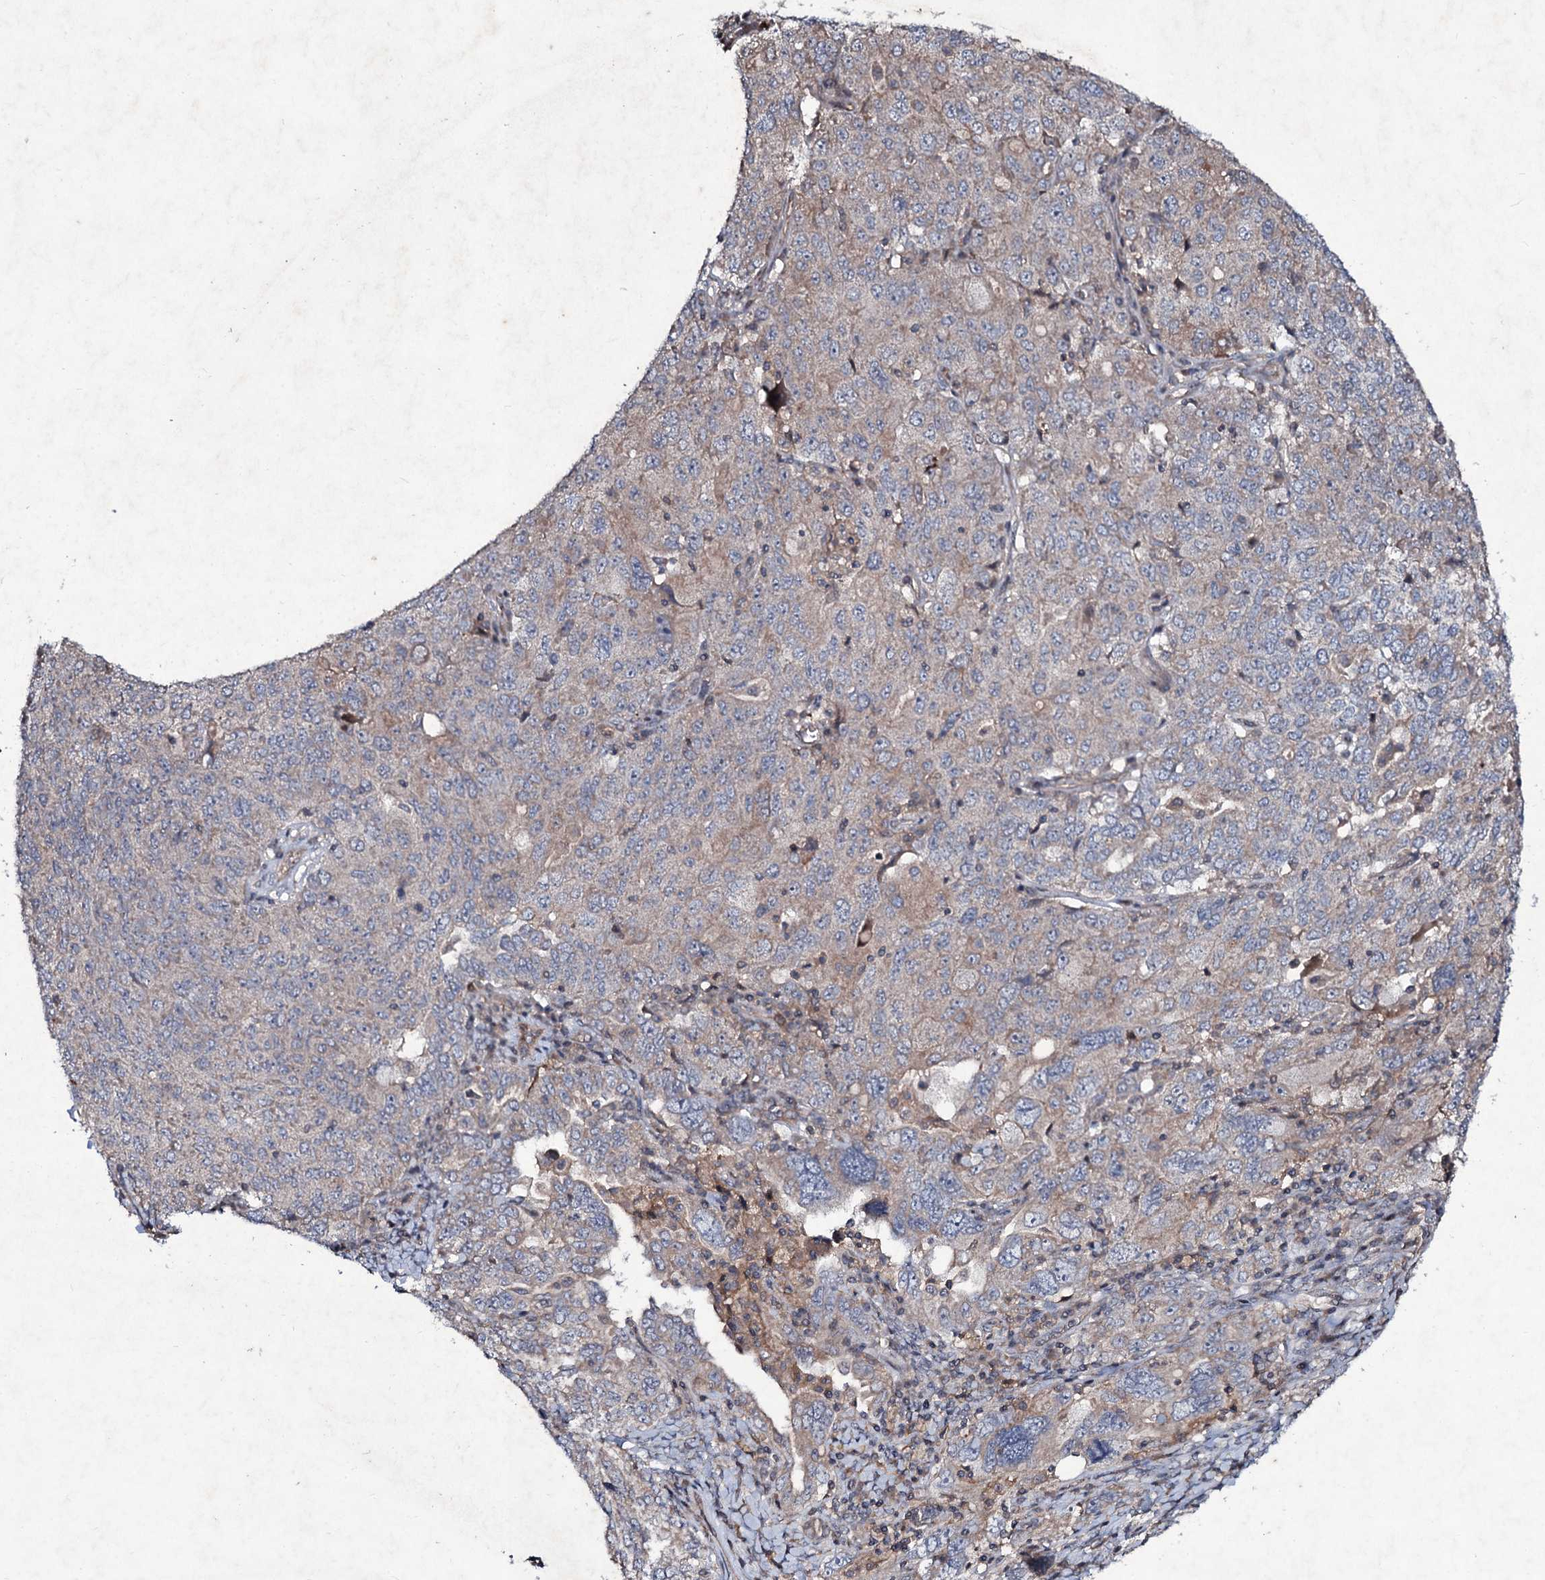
{"staining": {"intensity": "weak", "quantity": "25%-75%", "location": "cytoplasmic/membranous"}, "tissue": "ovarian cancer", "cell_type": "Tumor cells", "image_type": "cancer", "snomed": [{"axis": "morphology", "description": "Carcinoma, endometroid"}, {"axis": "topography", "description": "Ovary"}], "caption": "A high-resolution histopathology image shows immunohistochemistry staining of ovarian endometroid carcinoma, which shows weak cytoplasmic/membranous positivity in approximately 25%-75% of tumor cells. The protein of interest is stained brown, and the nuclei are stained in blue (DAB (3,3'-diaminobenzidine) IHC with brightfield microscopy, high magnification).", "gene": "SNAP23", "patient": {"sex": "female", "age": 62}}